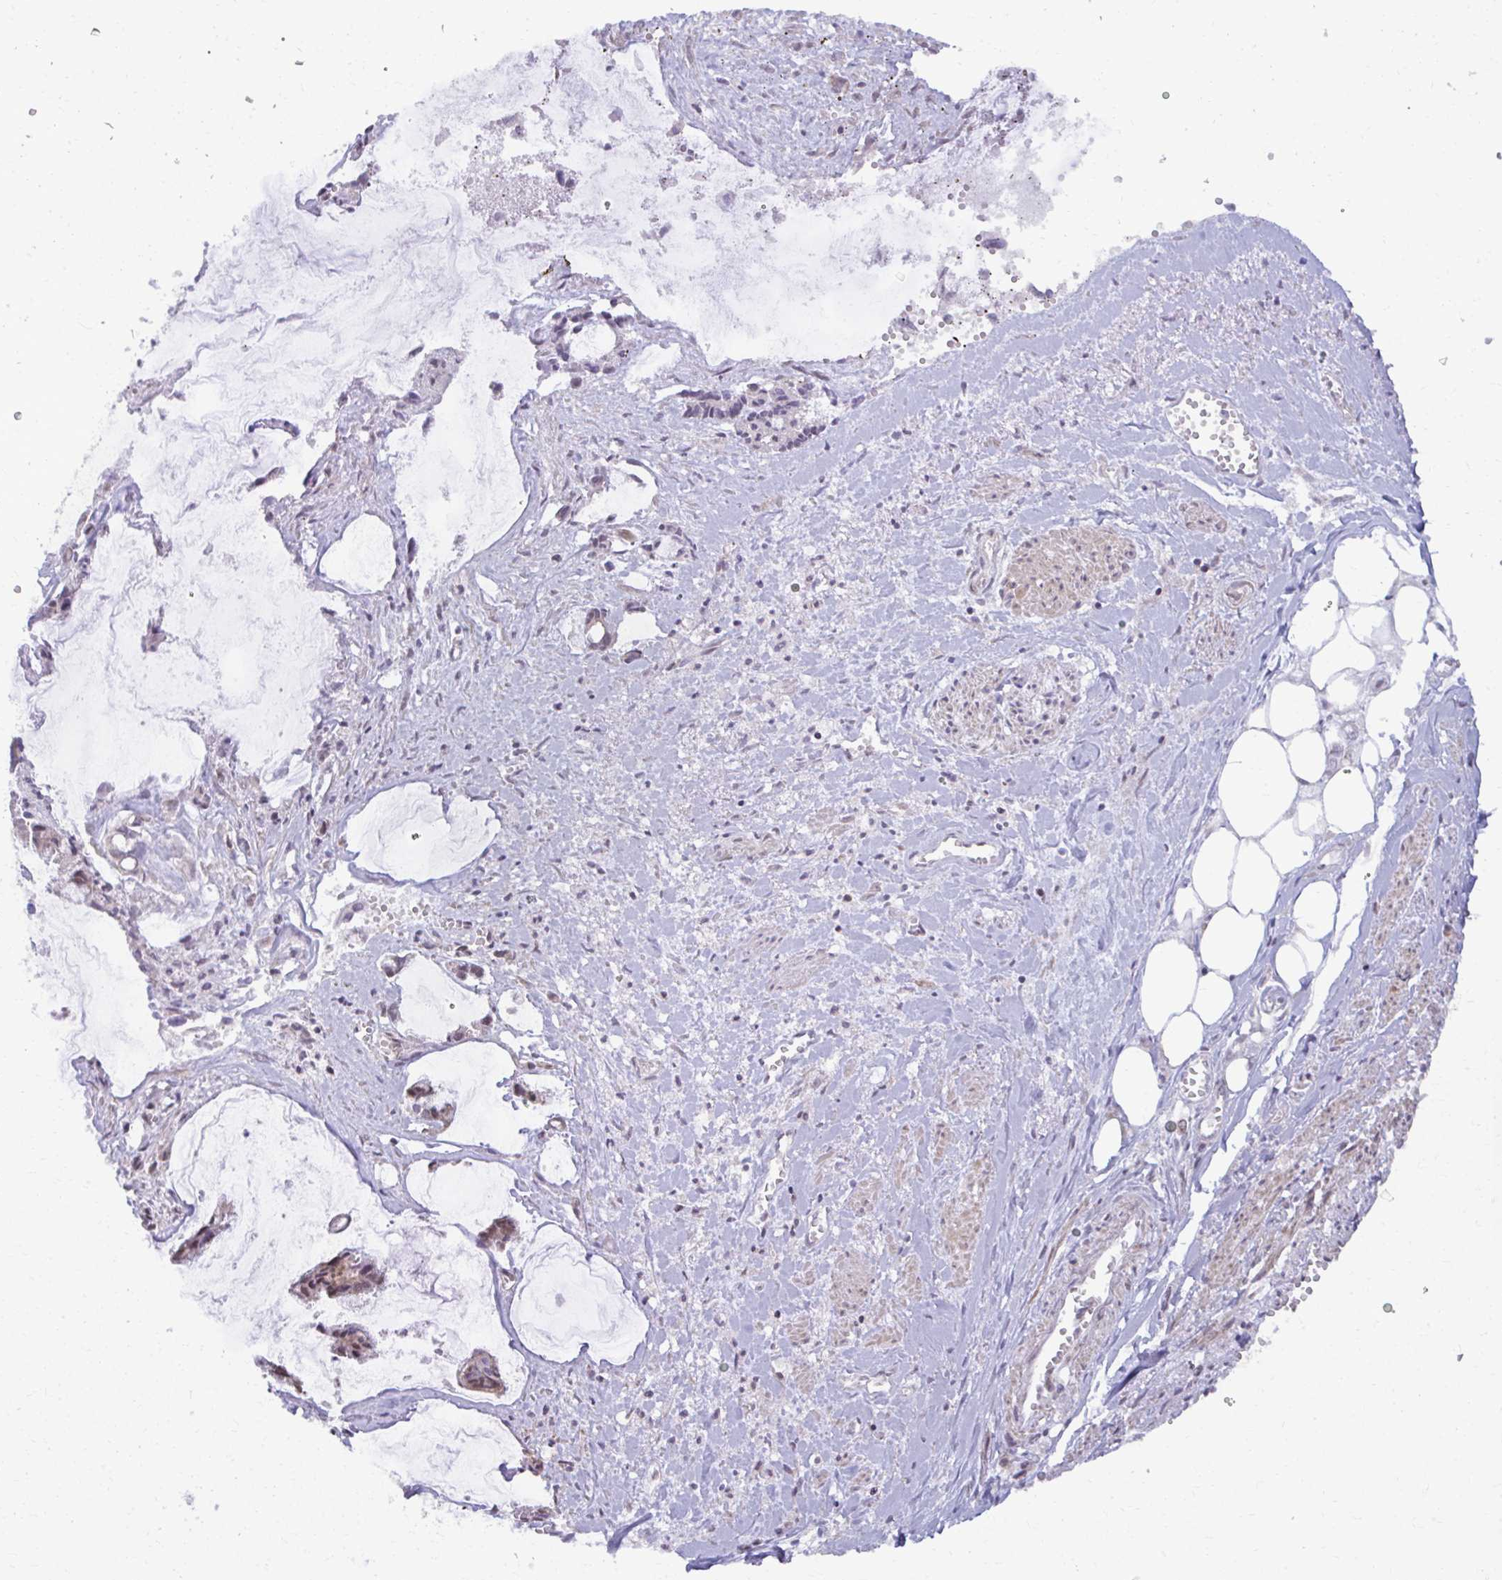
{"staining": {"intensity": "weak", "quantity": "25%-75%", "location": "cytoplasmic/membranous"}, "tissue": "ovarian cancer", "cell_type": "Tumor cells", "image_type": "cancer", "snomed": [{"axis": "morphology", "description": "Cystadenocarcinoma, mucinous, NOS"}, {"axis": "topography", "description": "Ovary"}], "caption": "Human ovarian cancer (mucinous cystadenocarcinoma) stained for a protein (brown) reveals weak cytoplasmic/membranous positive expression in about 25%-75% of tumor cells.", "gene": "MAF1", "patient": {"sex": "female", "age": 90}}